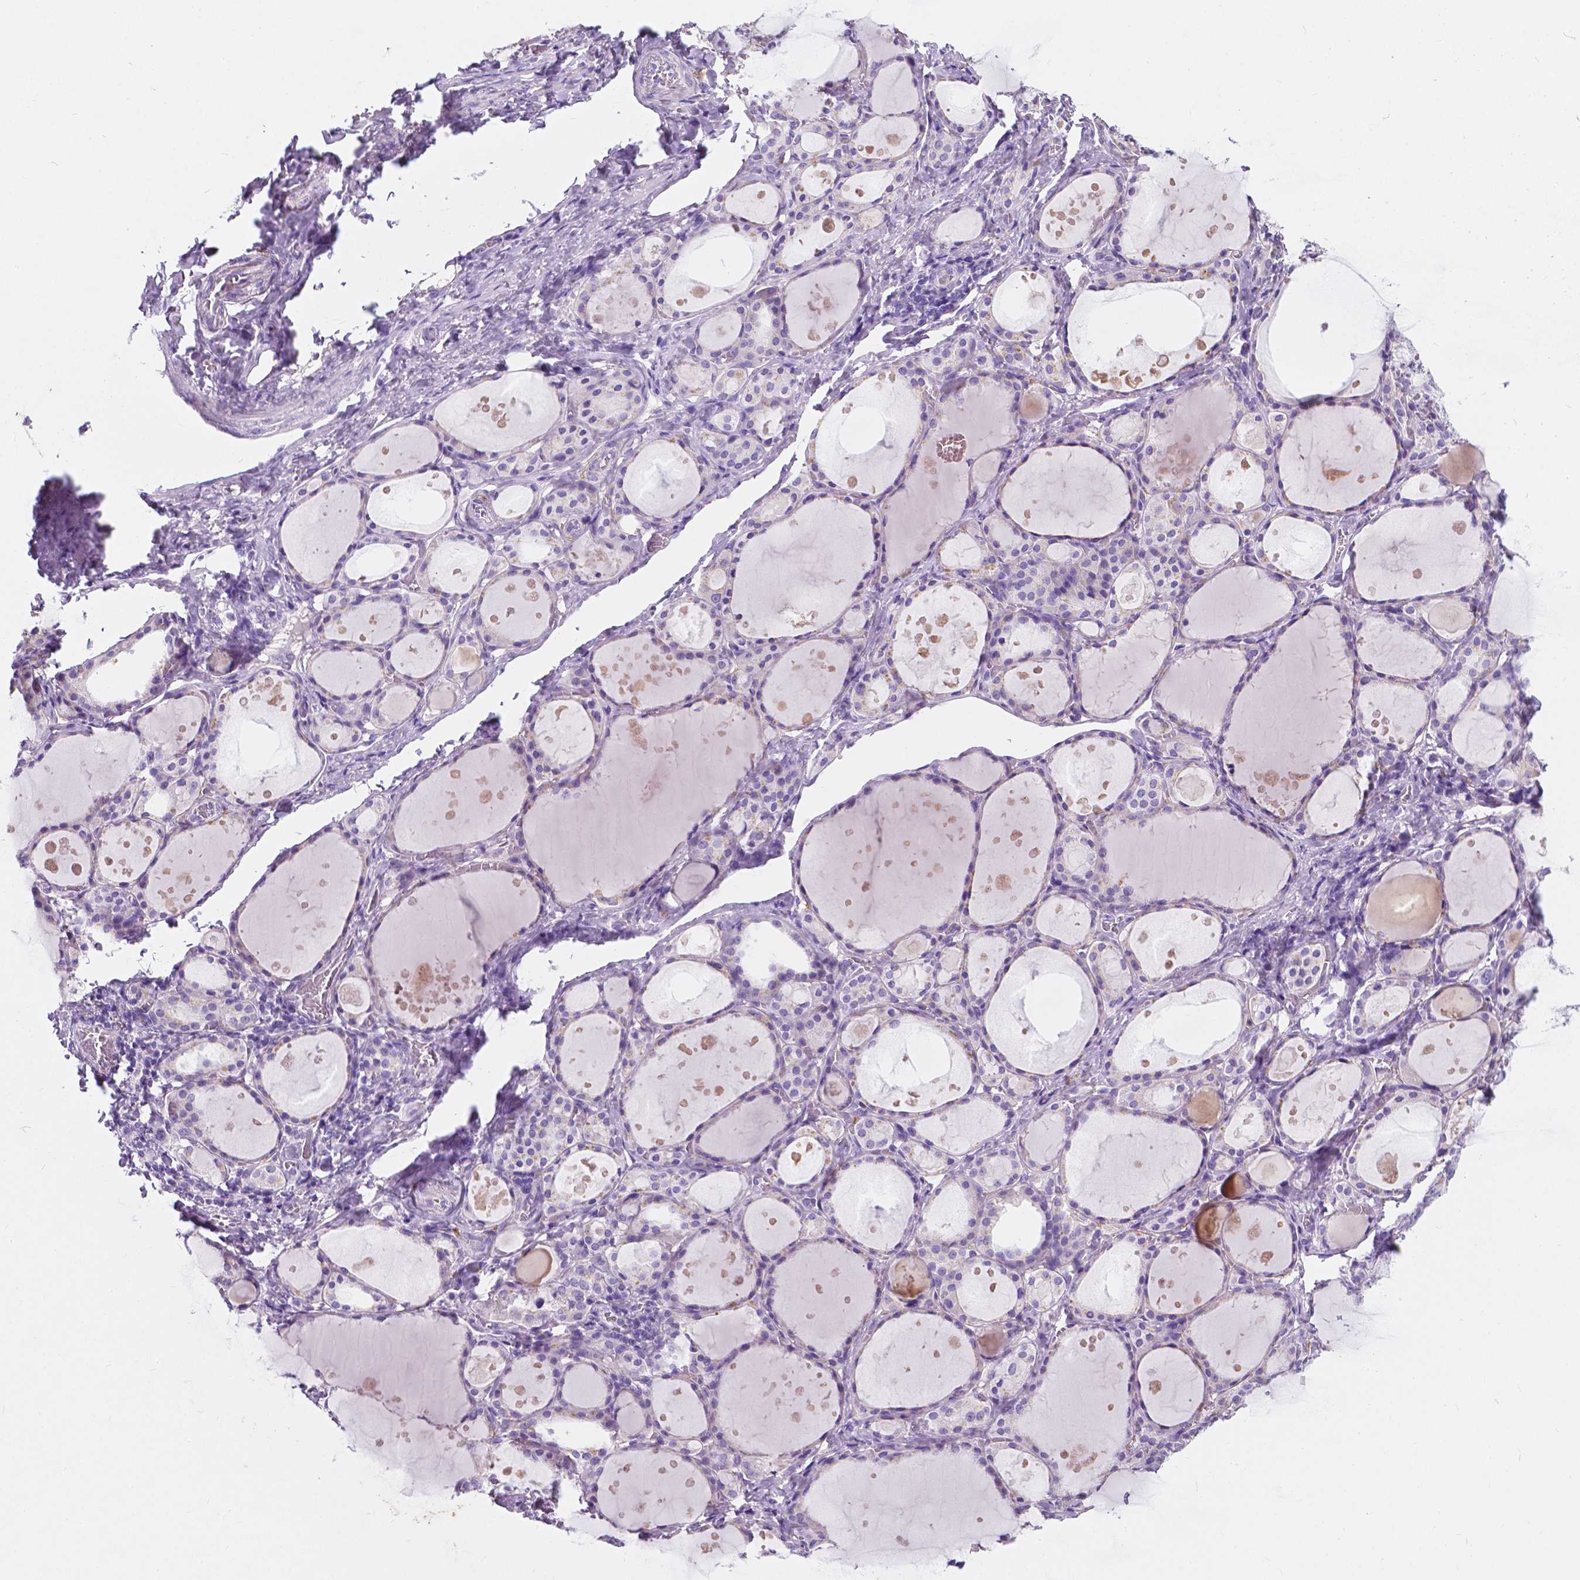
{"staining": {"intensity": "weak", "quantity": "<25%", "location": "cytoplasmic/membranous"}, "tissue": "thyroid gland", "cell_type": "Glandular cells", "image_type": "normal", "snomed": [{"axis": "morphology", "description": "Normal tissue, NOS"}, {"axis": "topography", "description": "Thyroid gland"}], "caption": "An image of thyroid gland stained for a protein shows no brown staining in glandular cells. (DAB IHC, high magnification).", "gene": "GNAO1", "patient": {"sex": "male", "age": 68}}